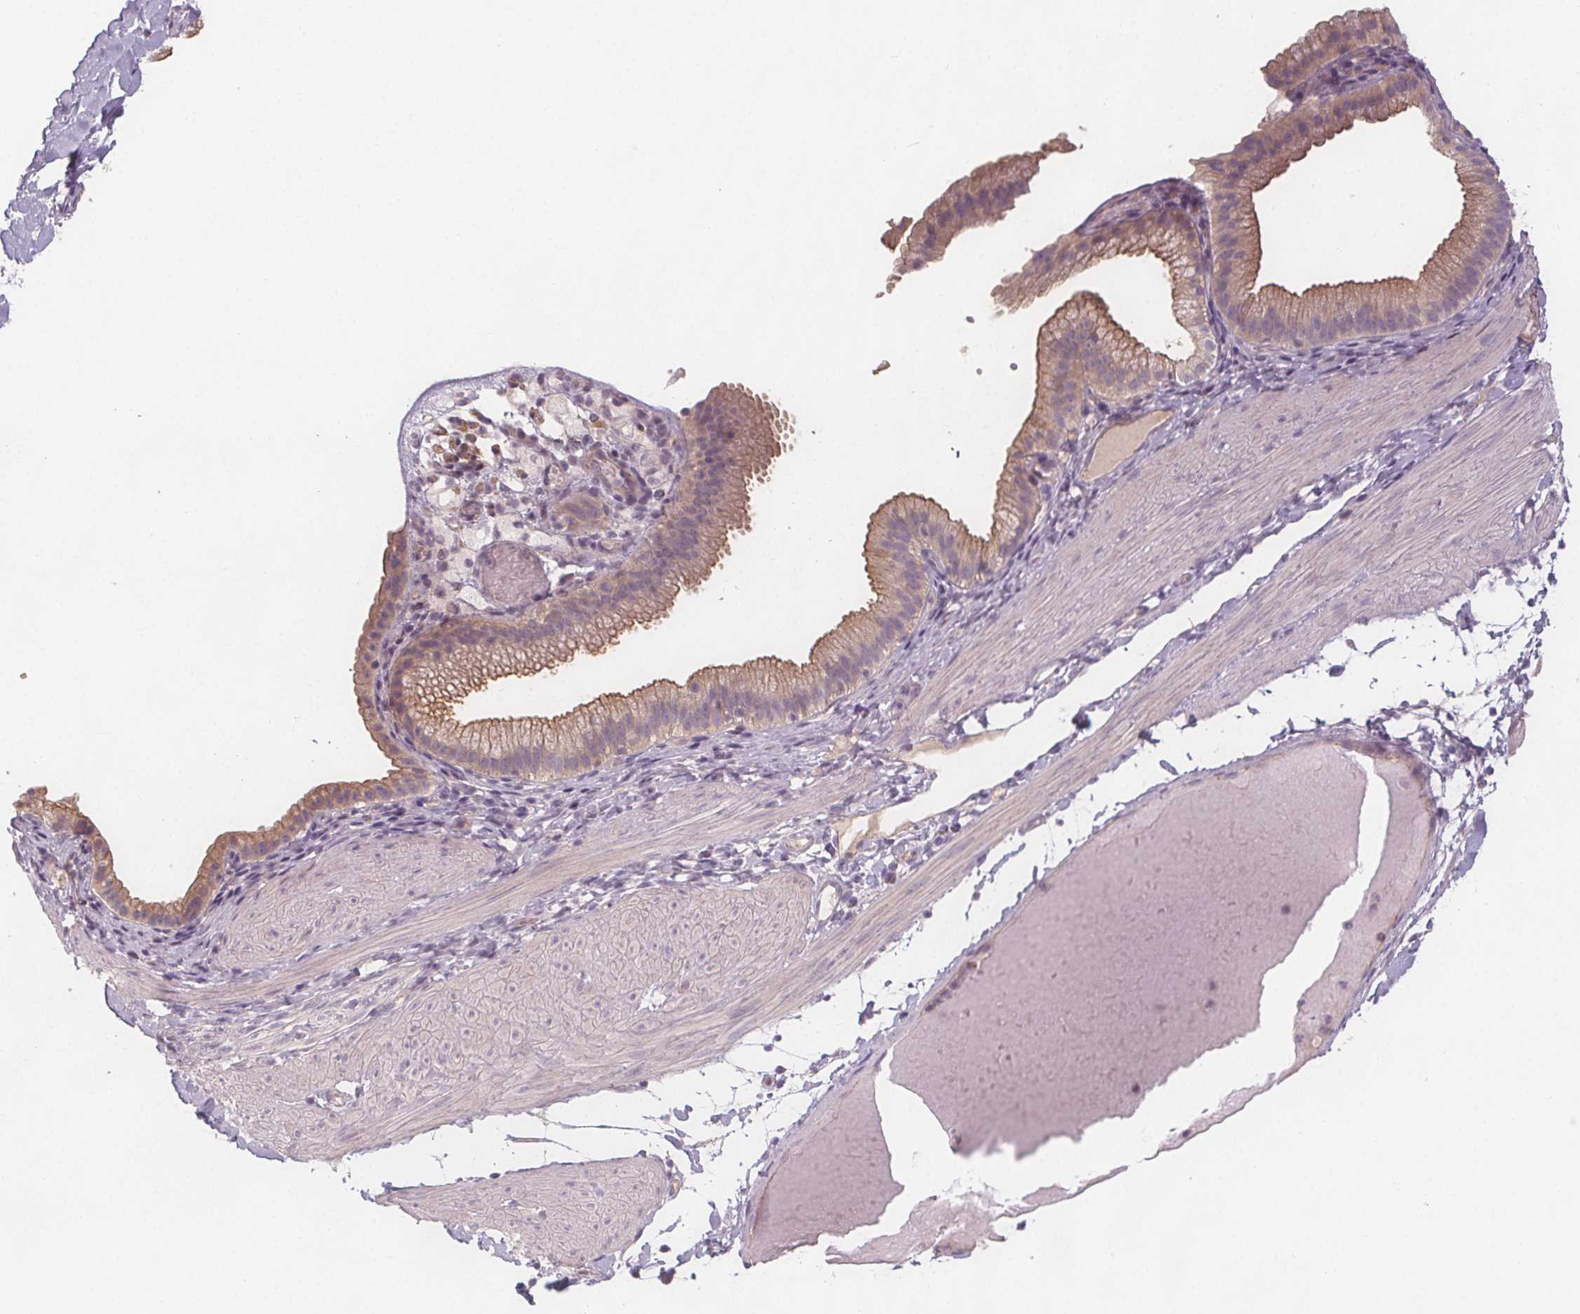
{"staining": {"intensity": "negative", "quantity": "none", "location": "none"}, "tissue": "adipose tissue", "cell_type": "Adipocytes", "image_type": "normal", "snomed": [{"axis": "morphology", "description": "Normal tissue, NOS"}, {"axis": "topography", "description": "Gallbladder"}, {"axis": "topography", "description": "Peripheral nerve tissue"}], "caption": "The immunohistochemistry photomicrograph has no significant expression in adipocytes of adipose tissue.", "gene": "VNN1", "patient": {"sex": "female", "age": 45}}